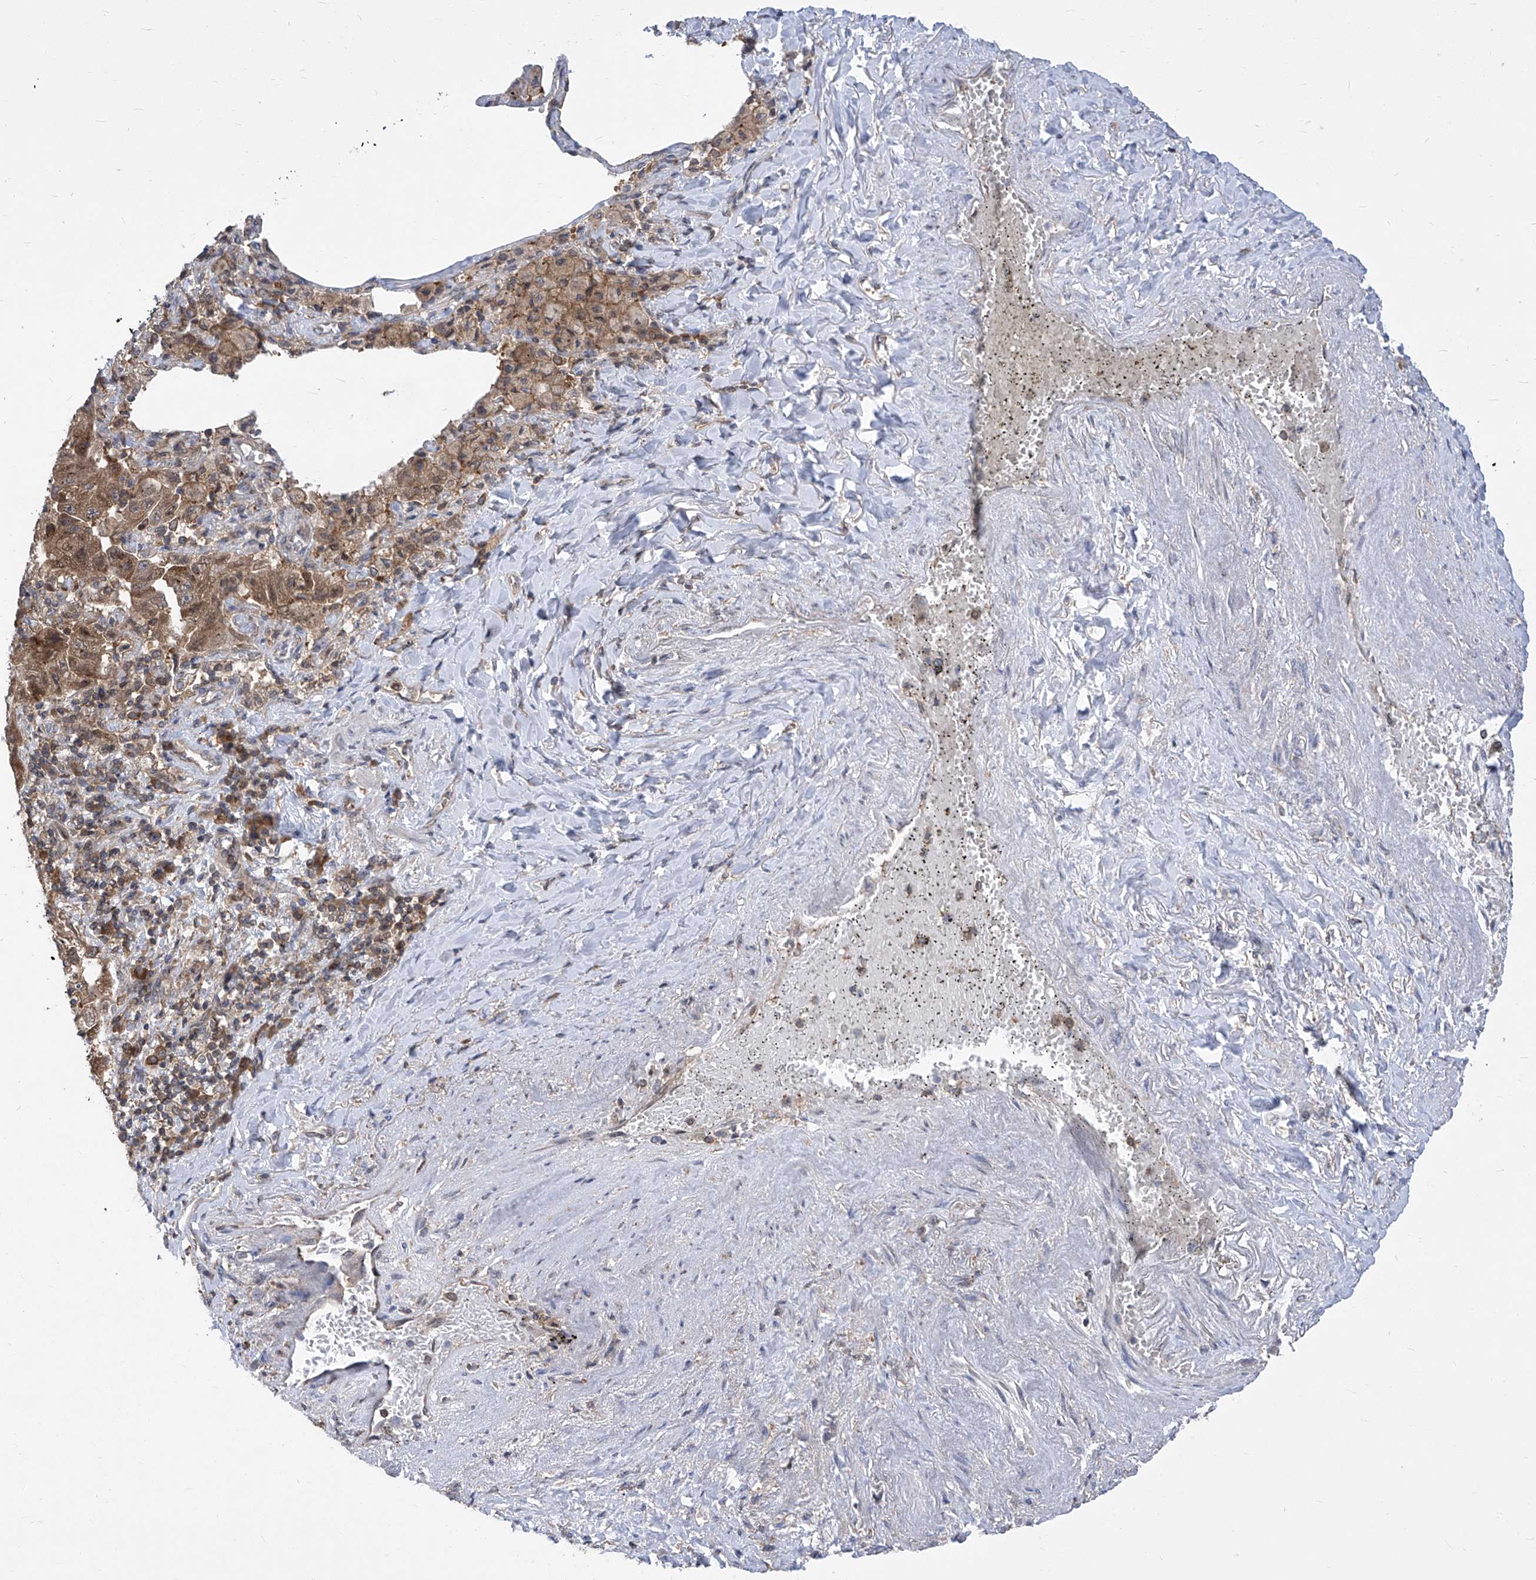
{"staining": {"intensity": "moderate", "quantity": ">75%", "location": "cytoplasmic/membranous"}, "tissue": "lung cancer", "cell_type": "Tumor cells", "image_type": "cancer", "snomed": [{"axis": "morphology", "description": "Adenocarcinoma, NOS"}, {"axis": "topography", "description": "Lung"}], "caption": "Immunohistochemistry (IHC) (DAB (3,3'-diaminobenzidine)) staining of human lung adenocarcinoma exhibits moderate cytoplasmic/membranous protein expression in about >75% of tumor cells. (DAB IHC, brown staining for protein, blue staining for nuclei).", "gene": "EIF3M", "patient": {"sex": "female", "age": 51}}